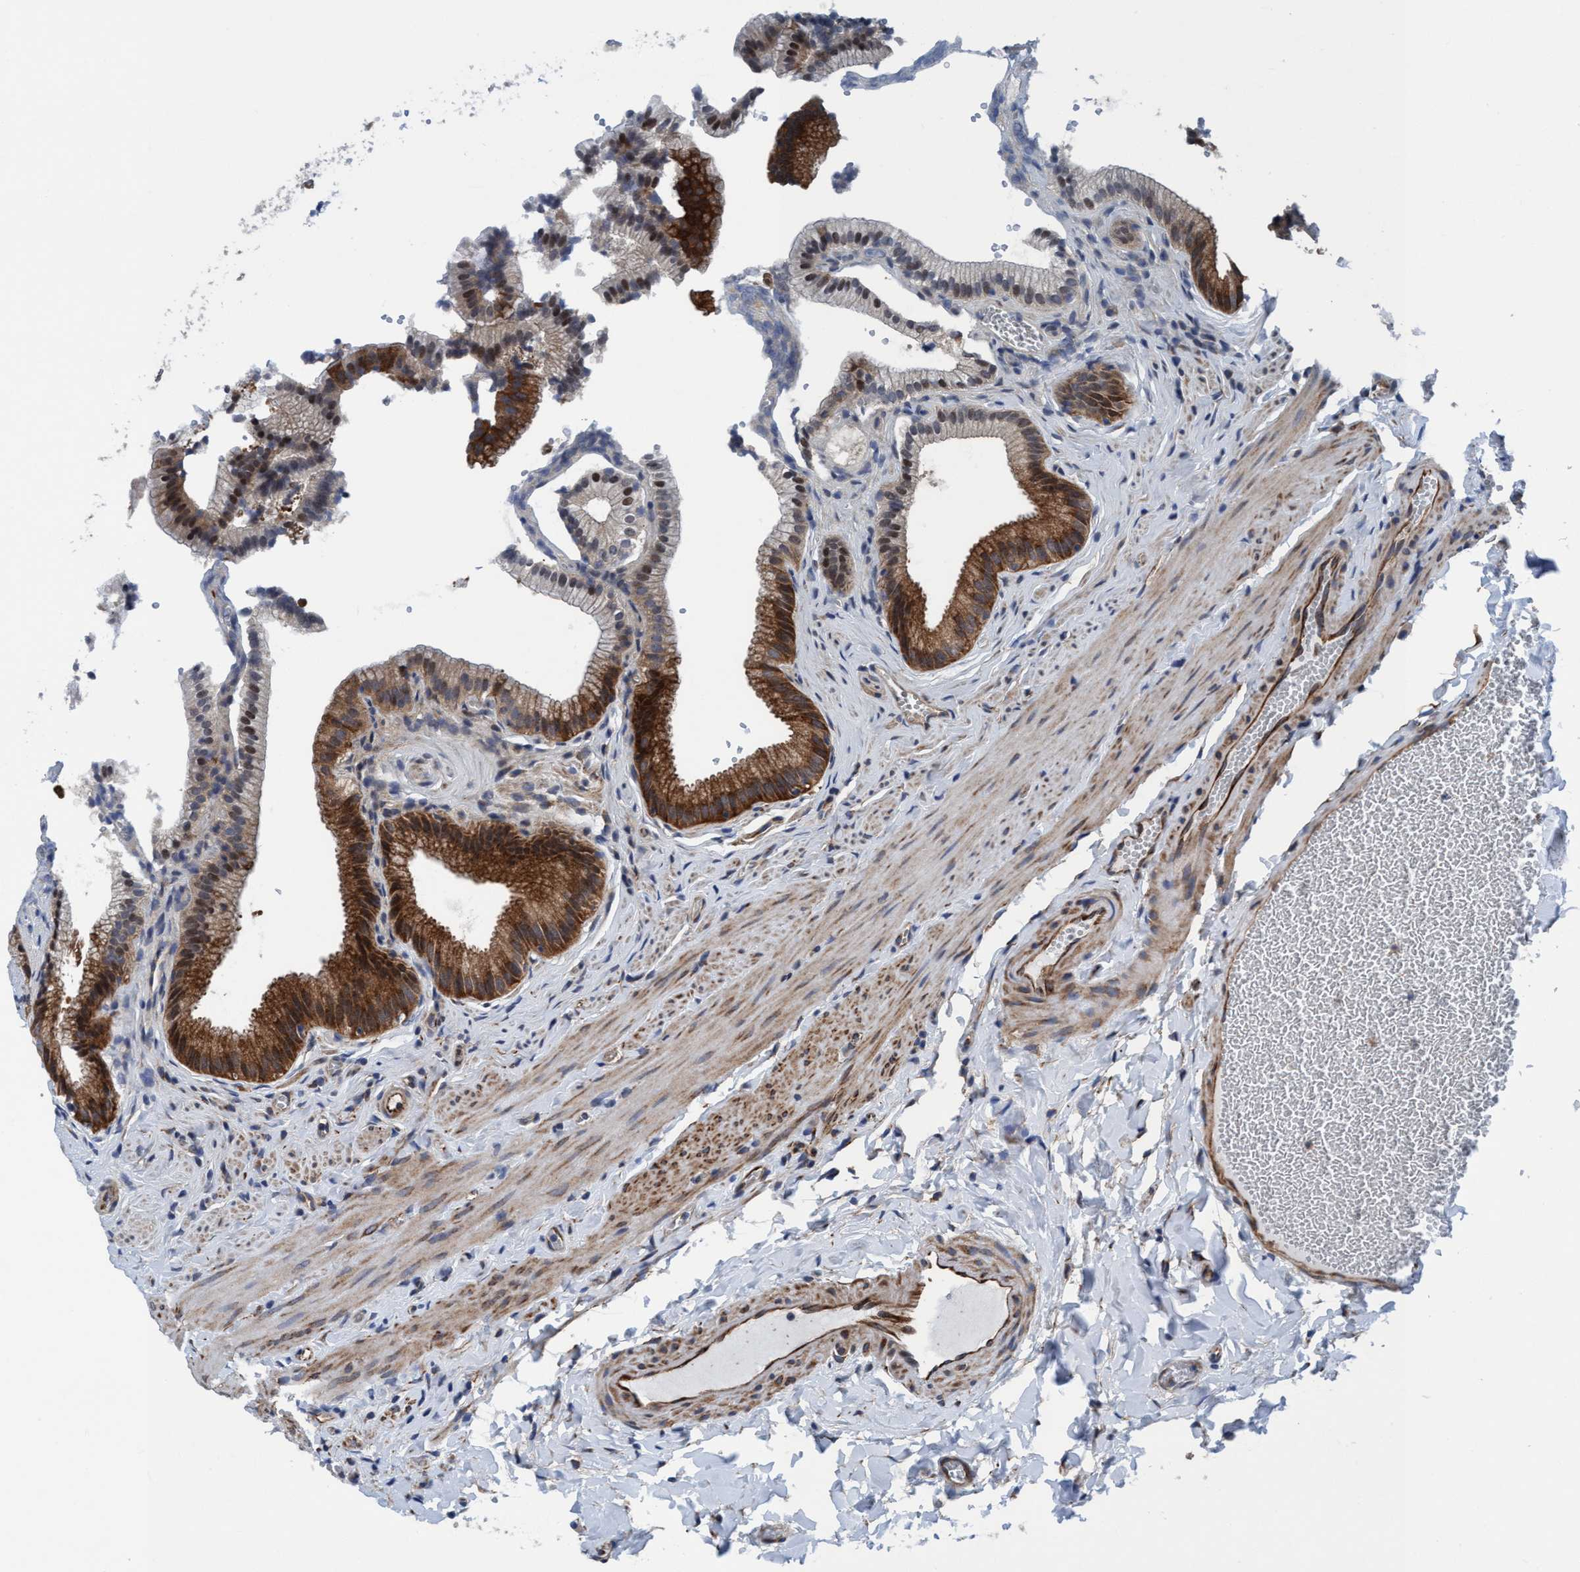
{"staining": {"intensity": "strong", "quantity": ">75%", "location": "cytoplasmic/membranous,nuclear"}, "tissue": "gallbladder", "cell_type": "Glandular cells", "image_type": "normal", "snomed": [{"axis": "morphology", "description": "Normal tissue, NOS"}, {"axis": "topography", "description": "Gallbladder"}], "caption": "Approximately >75% of glandular cells in normal gallbladder demonstrate strong cytoplasmic/membranous,nuclear protein expression as visualized by brown immunohistochemical staining.", "gene": "NMT1", "patient": {"sex": "male", "age": 38}}